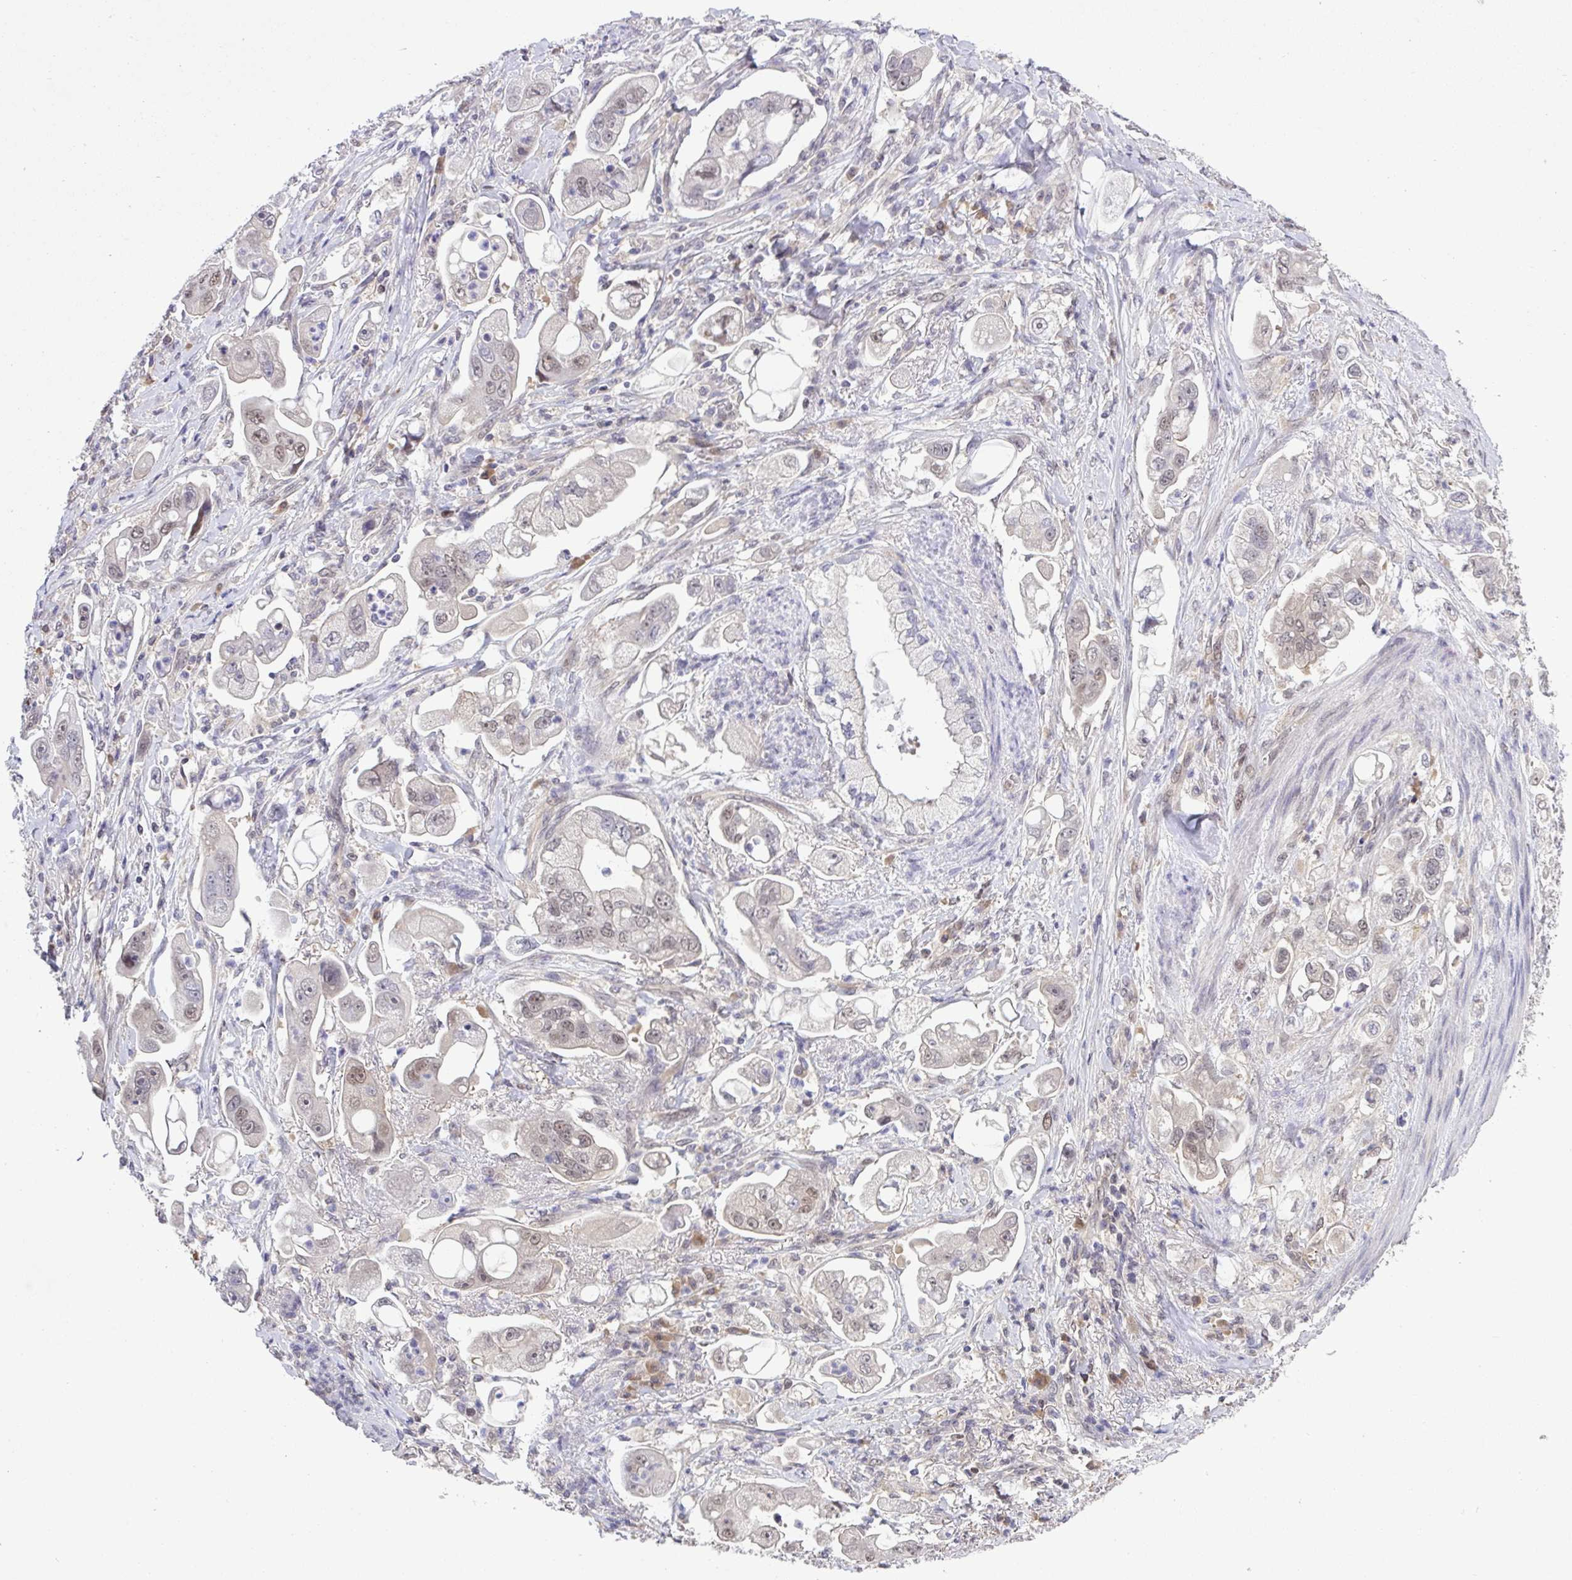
{"staining": {"intensity": "weak", "quantity": "25%-75%", "location": "nuclear"}, "tissue": "stomach cancer", "cell_type": "Tumor cells", "image_type": "cancer", "snomed": [{"axis": "morphology", "description": "Adenocarcinoma, NOS"}, {"axis": "topography", "description": "Stomach"}], "caption": "Immunohistochemistry staining of stomach cancer, which shows low levels of weak nuclear expression in about 25%-75% of tumor cells indicating weak nuclear protein staining. The staining was performed using DAB (3,3'-diaminobenzidine) (brown) for protein detection and nuclei were counterstained in hematoxylin (blue).", "gene": "ZNF444", "patient": {"sex": "male", "age": 62}}